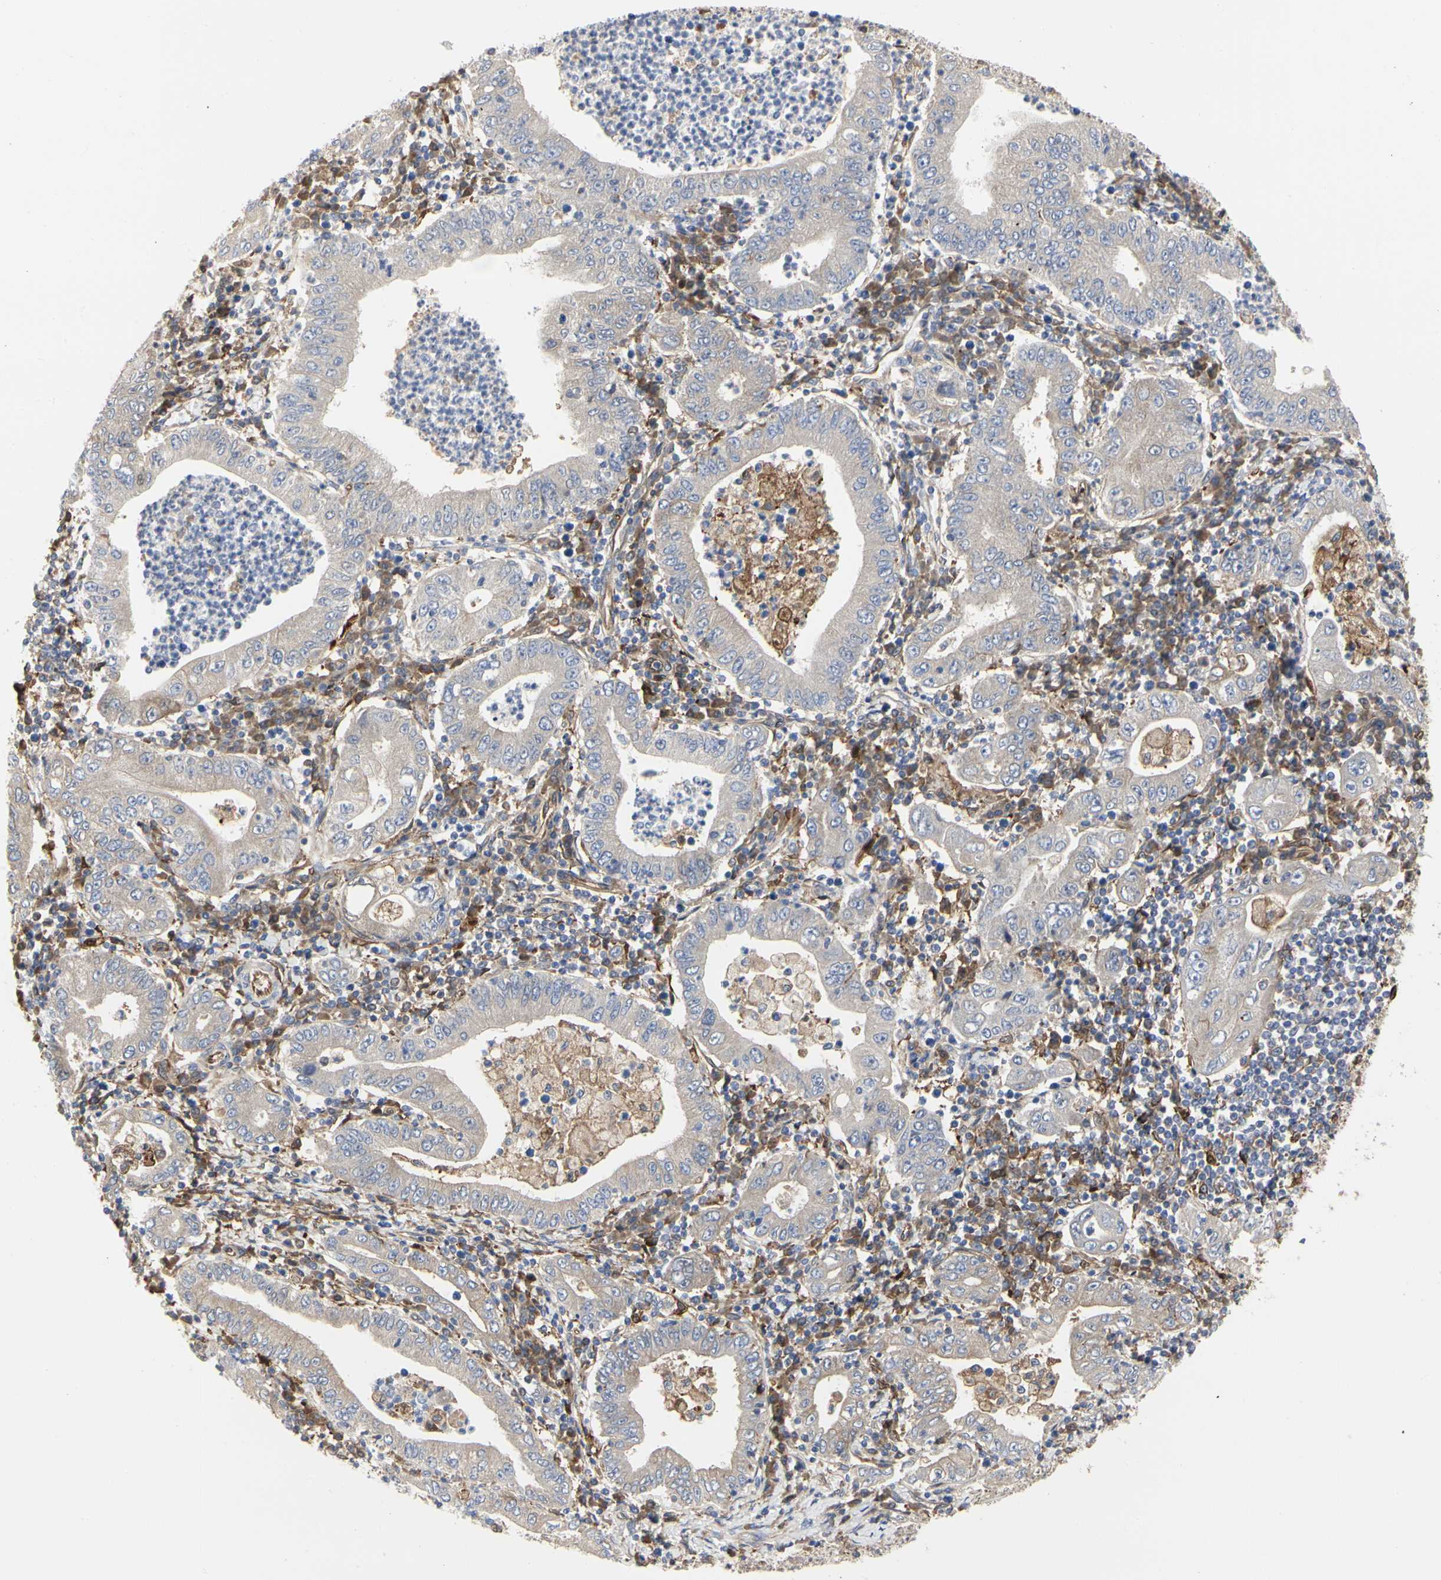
{"staining": {"intensity": "weak", "quantity": ">75%", "location": "cytoplasmic/membranous"}, "tissue": "stomach cancer", "cell_type": "Tumor cells", "image_type": "cancer", "snomed": [{"axis": "morphology", "description": "Normal tissue, NOS"}, {"axis": "morphology", "description": "Adenocarcinoma, NOS"}, {"axis": "topography", "description": "Esophagus"}, {"axis": "topography", "description": "Stomach, upper"}, {"axis": "topography", "description": "Peripheral nerve tissue"}], "caption": "Weak cytoplasmic/membranous protein staining is appreciated in about >75% of tumor cells in adenocarcinoma (stomach).", "gene": "C3orf52", "patient": {"sex": "male", "age": 62}}